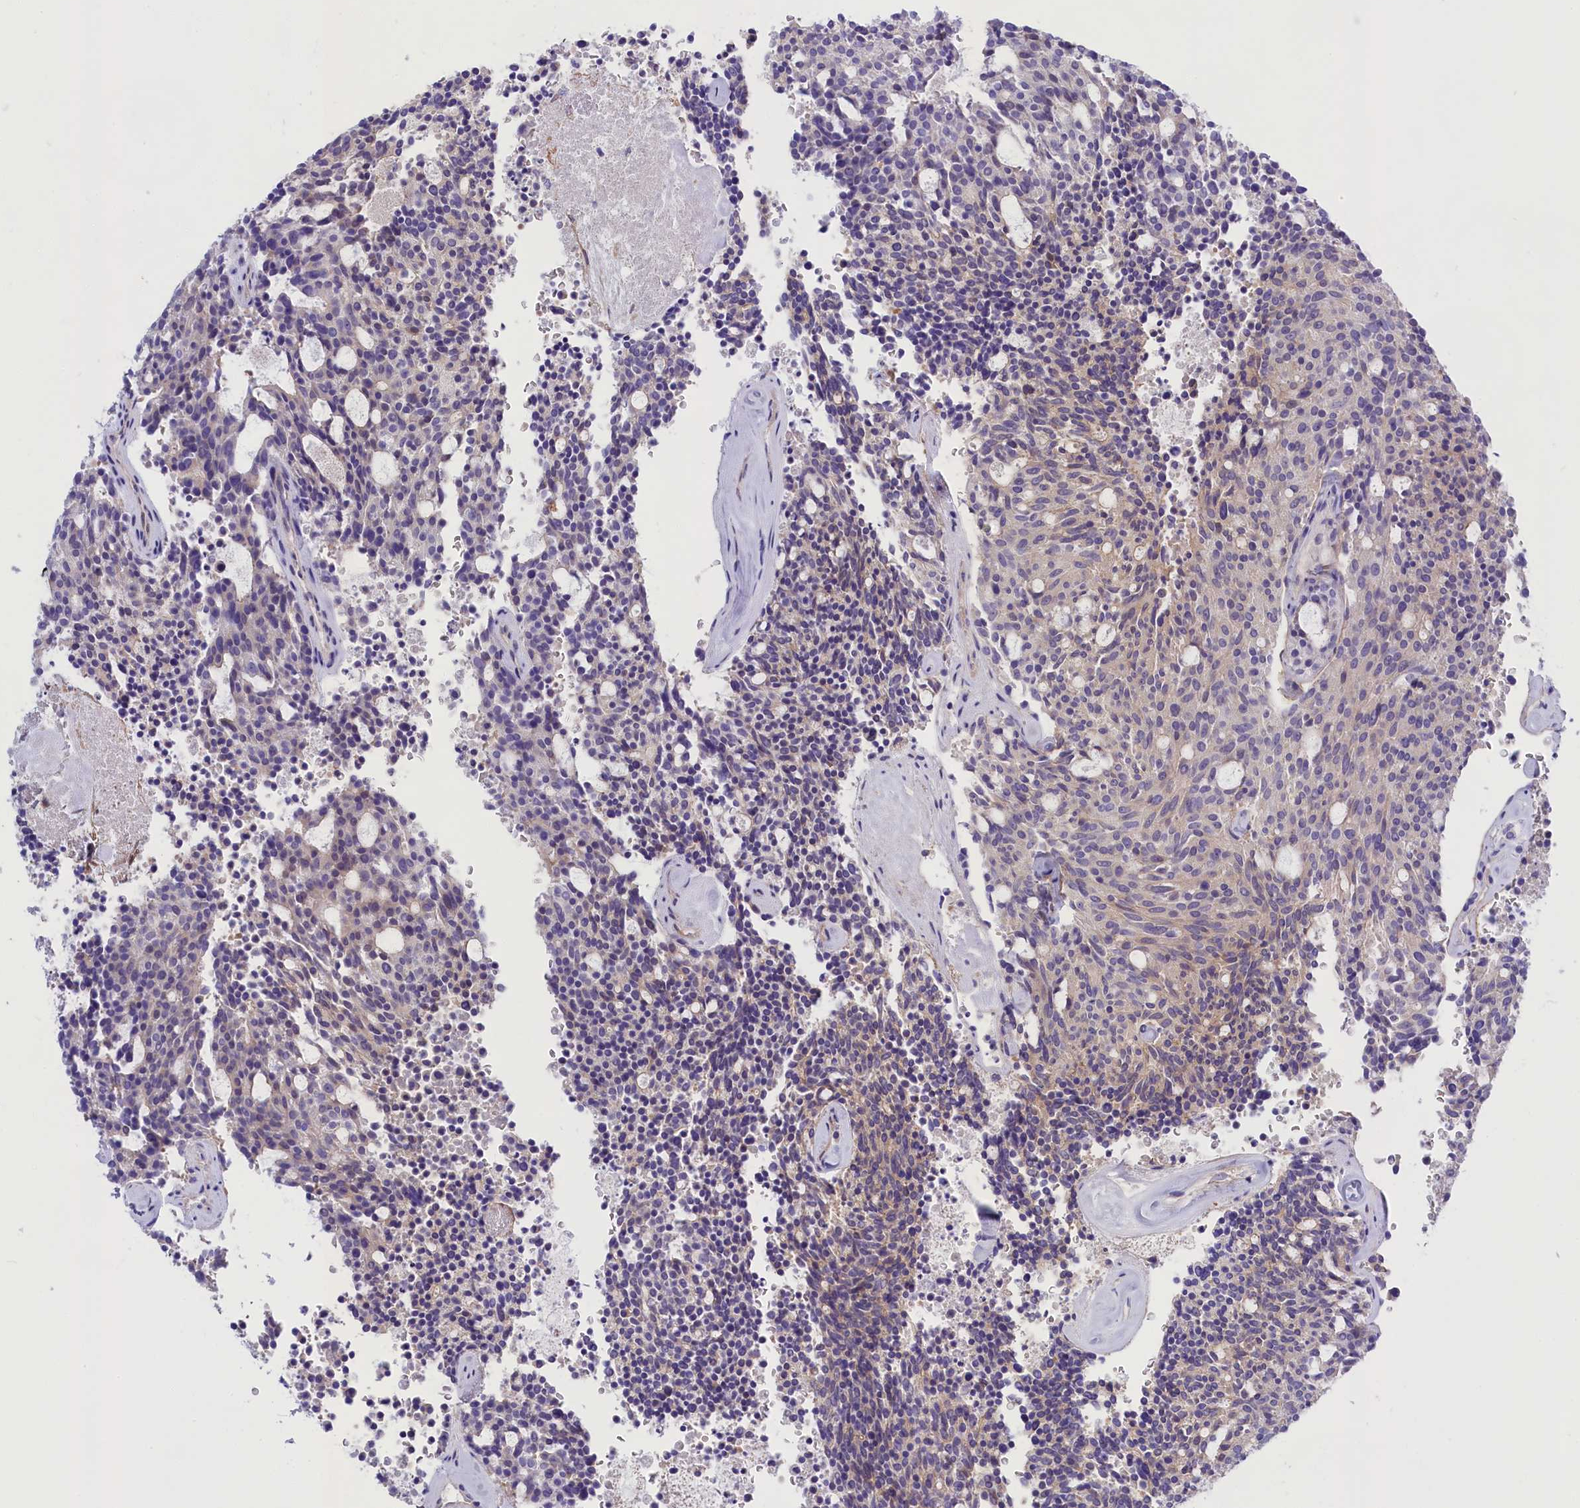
{"staining": {"intensity": "negative", "quantity": "none", "location": "none"}, "tissue": "carcinoid", "cell_type": "Tumor cells", "image_type": "cancer", "snomed": [{"axis": "morphology", "description": "Carcinoid, malignant, NOS"}, {"axis": "topography", "description": "Pancreas"}], "caption": "Immunohistochemistry (IHC) histopathology image of neoplastic tissue: human carcinoid stained with DAB exhibits no significant protein staining in tumor cells.", "gene": "PPP1R13L", "patient": {"sex": "female", "age": 54}}